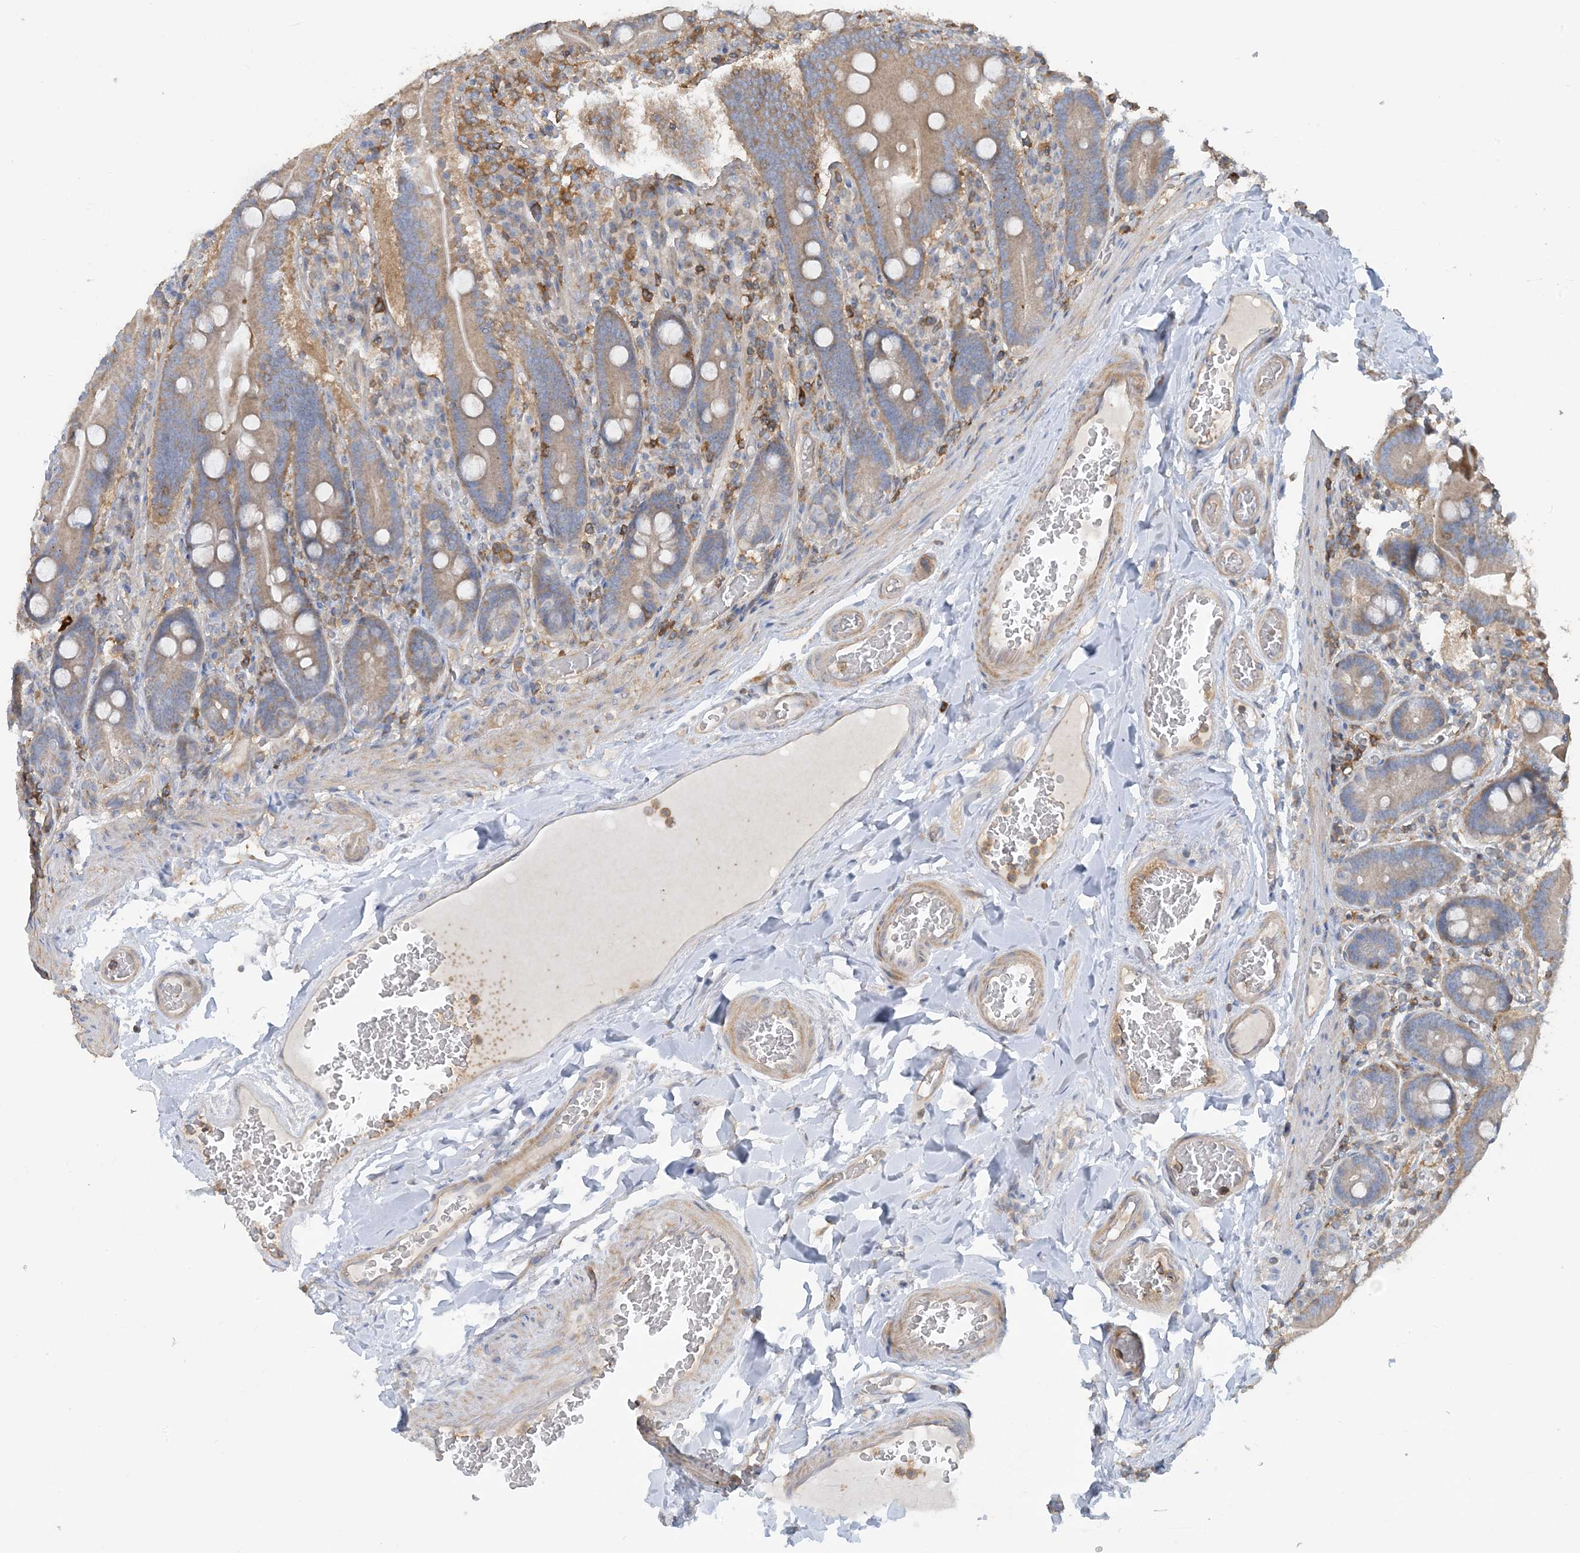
{"staining": {"intensity": "weak", "quantity": "25%-75%", "location": "cytoplasmic/membranous"}, "tissue": "duodenum", "cell_type": "Glandular cells", "image_type": "normal", "snomed": [{"axis": "morphology", "description": "Normal tissue, NOS"}, {"axis": "topography", "description": "Duodenum"}], "caption": "Brown immunohistochemical staining in unremarkable duodenum exhibits weak cytoplasmic/membranous staining in about 25%-75% of glandular cells.", "gene": "SFMBT2", "patient": {"sex": "female", "age": 62}}